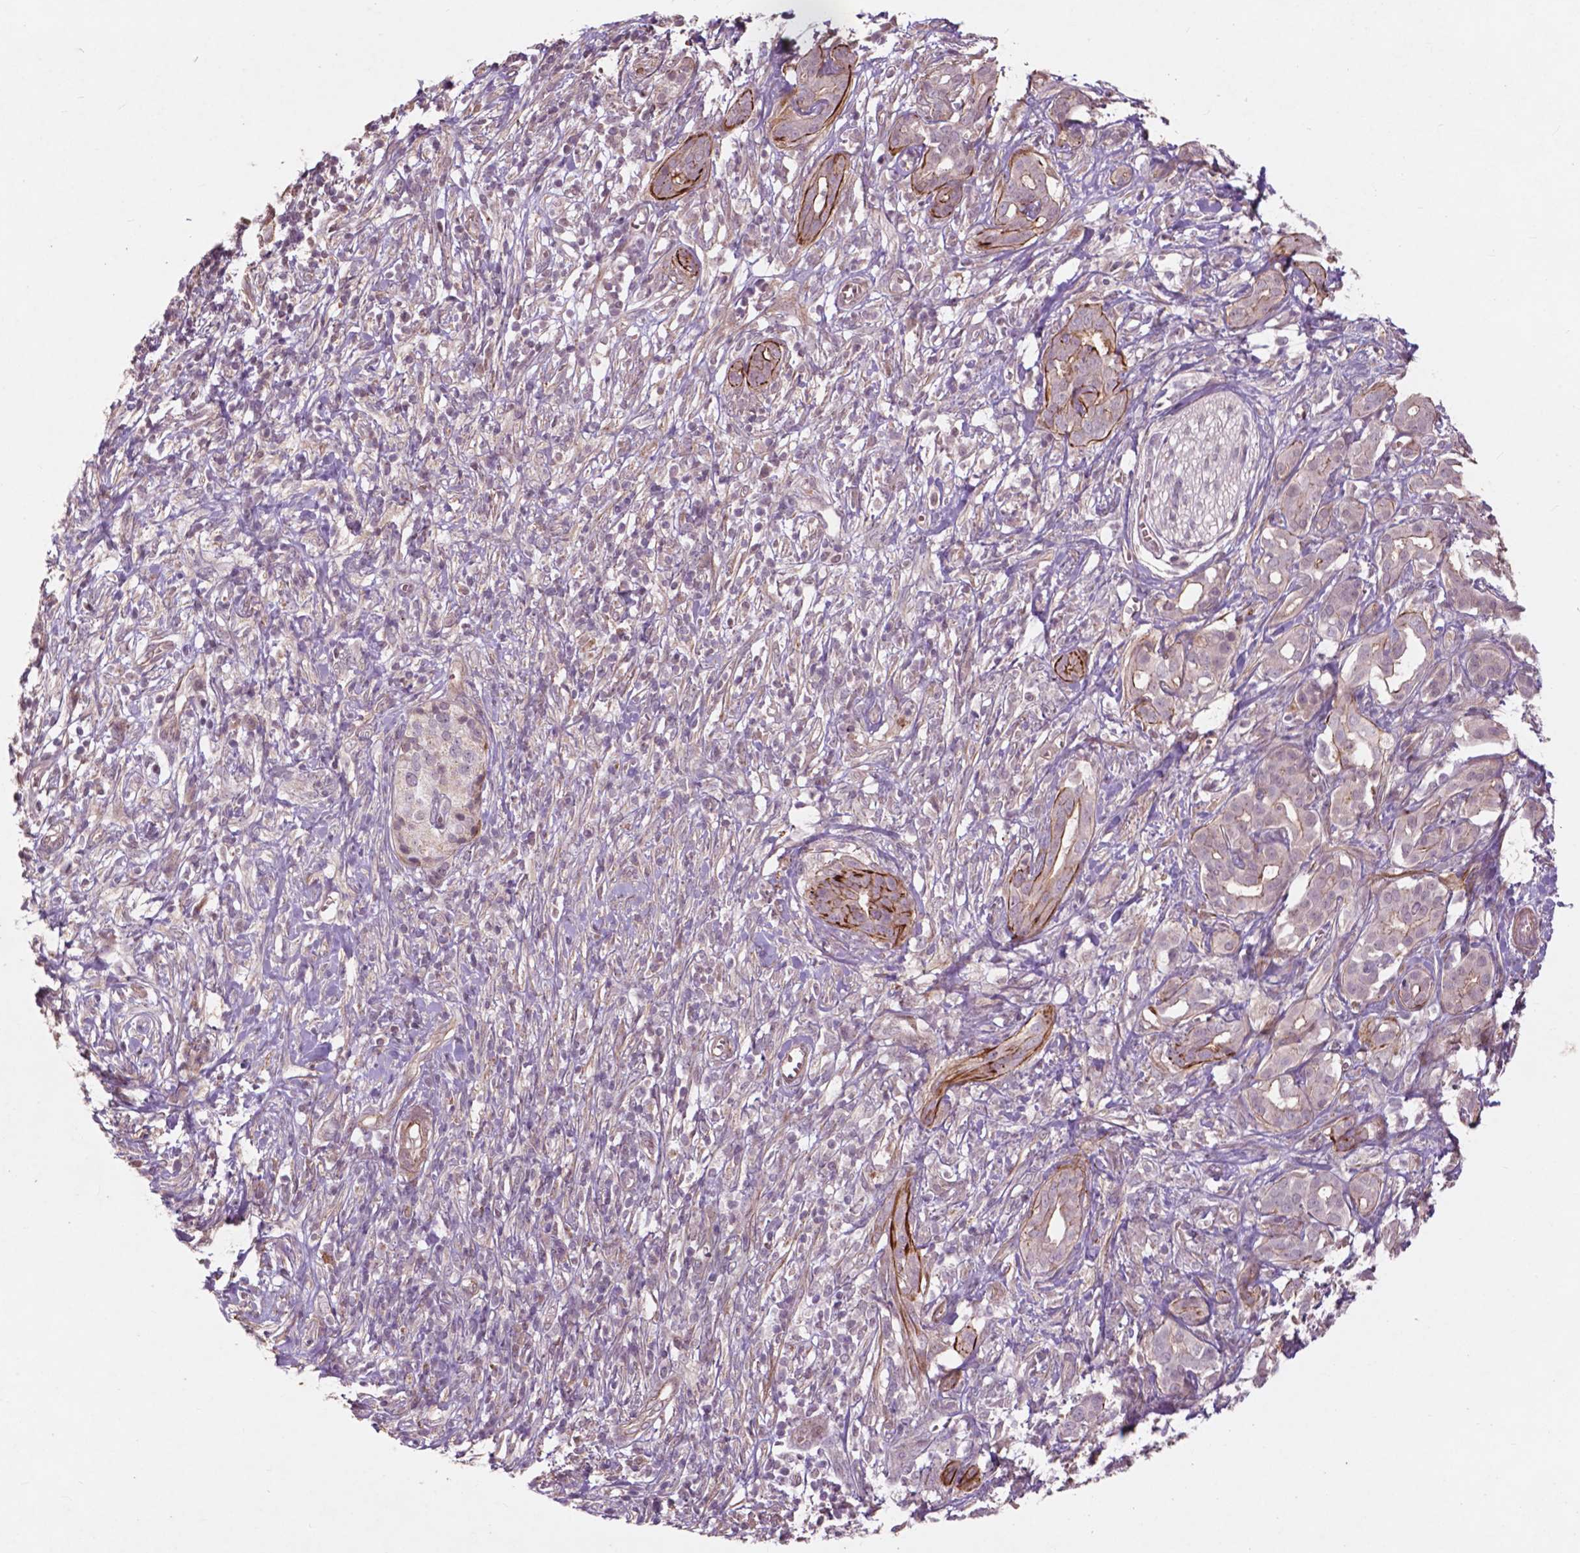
{"staining": {"intensity": "moderate", "quantity": "<25%", "location": "cytoplasmic/membranous"}, "tissue": "pancreatic cancer", "cell_type": "Tumor cells", "image_type": "cancer", "snomed": [{"axis": "morphology", "description": "Adenocarcinoma, NOS"}, {"axis": "topography", "description": "Pancreas"}], "caption": "Immunohistochemistry (IHC) image of human pancreatic cancer (adenocarcinoma) stained for a protein (brown), which demonstrates low levels of moderate cytoplasmic/membranous expression in approximately <25% of tumor cells.", "gene": "RFPL4B", "patient": {"sex": "male", "age": 61}}